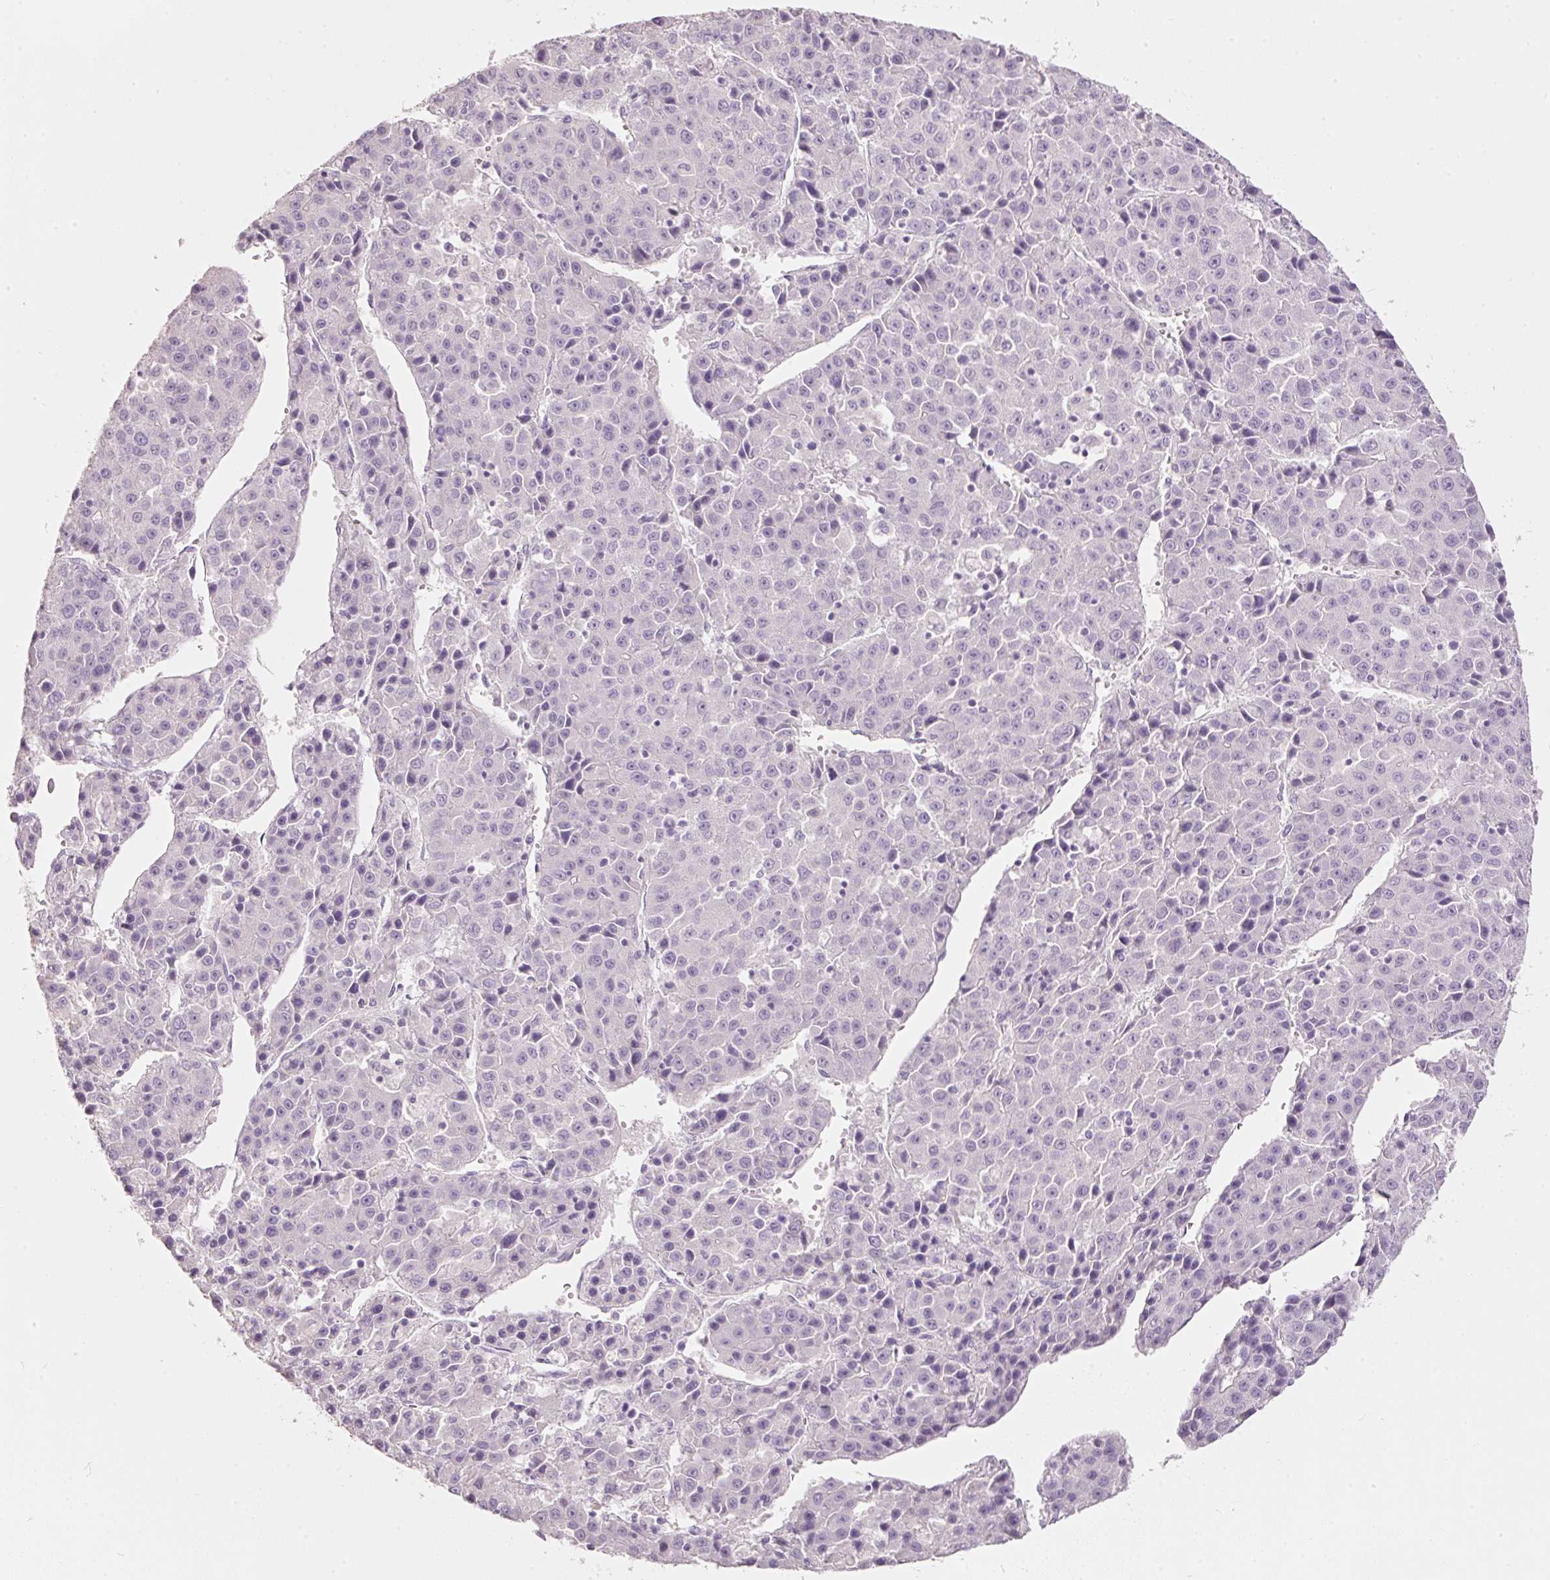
{"staining": {"intensity": "negative", "quantity": "none", "location": "none"}, "tissue": "liver cancer", "cell_type": "Tumor cells", "image_type": "cancer", "snomed": [{"axis": "morphology", "description": "Carcinoma, Hepatocellular, NOS"}, {"axis": "topography", "description": "Liver"}], "caption": "This is an immunohistochemistry histopathology image of liver cancer. There is no staining in tumor cells.", "gene": "PDXDC1", "patient": {"sex": "female", "age": 53}}